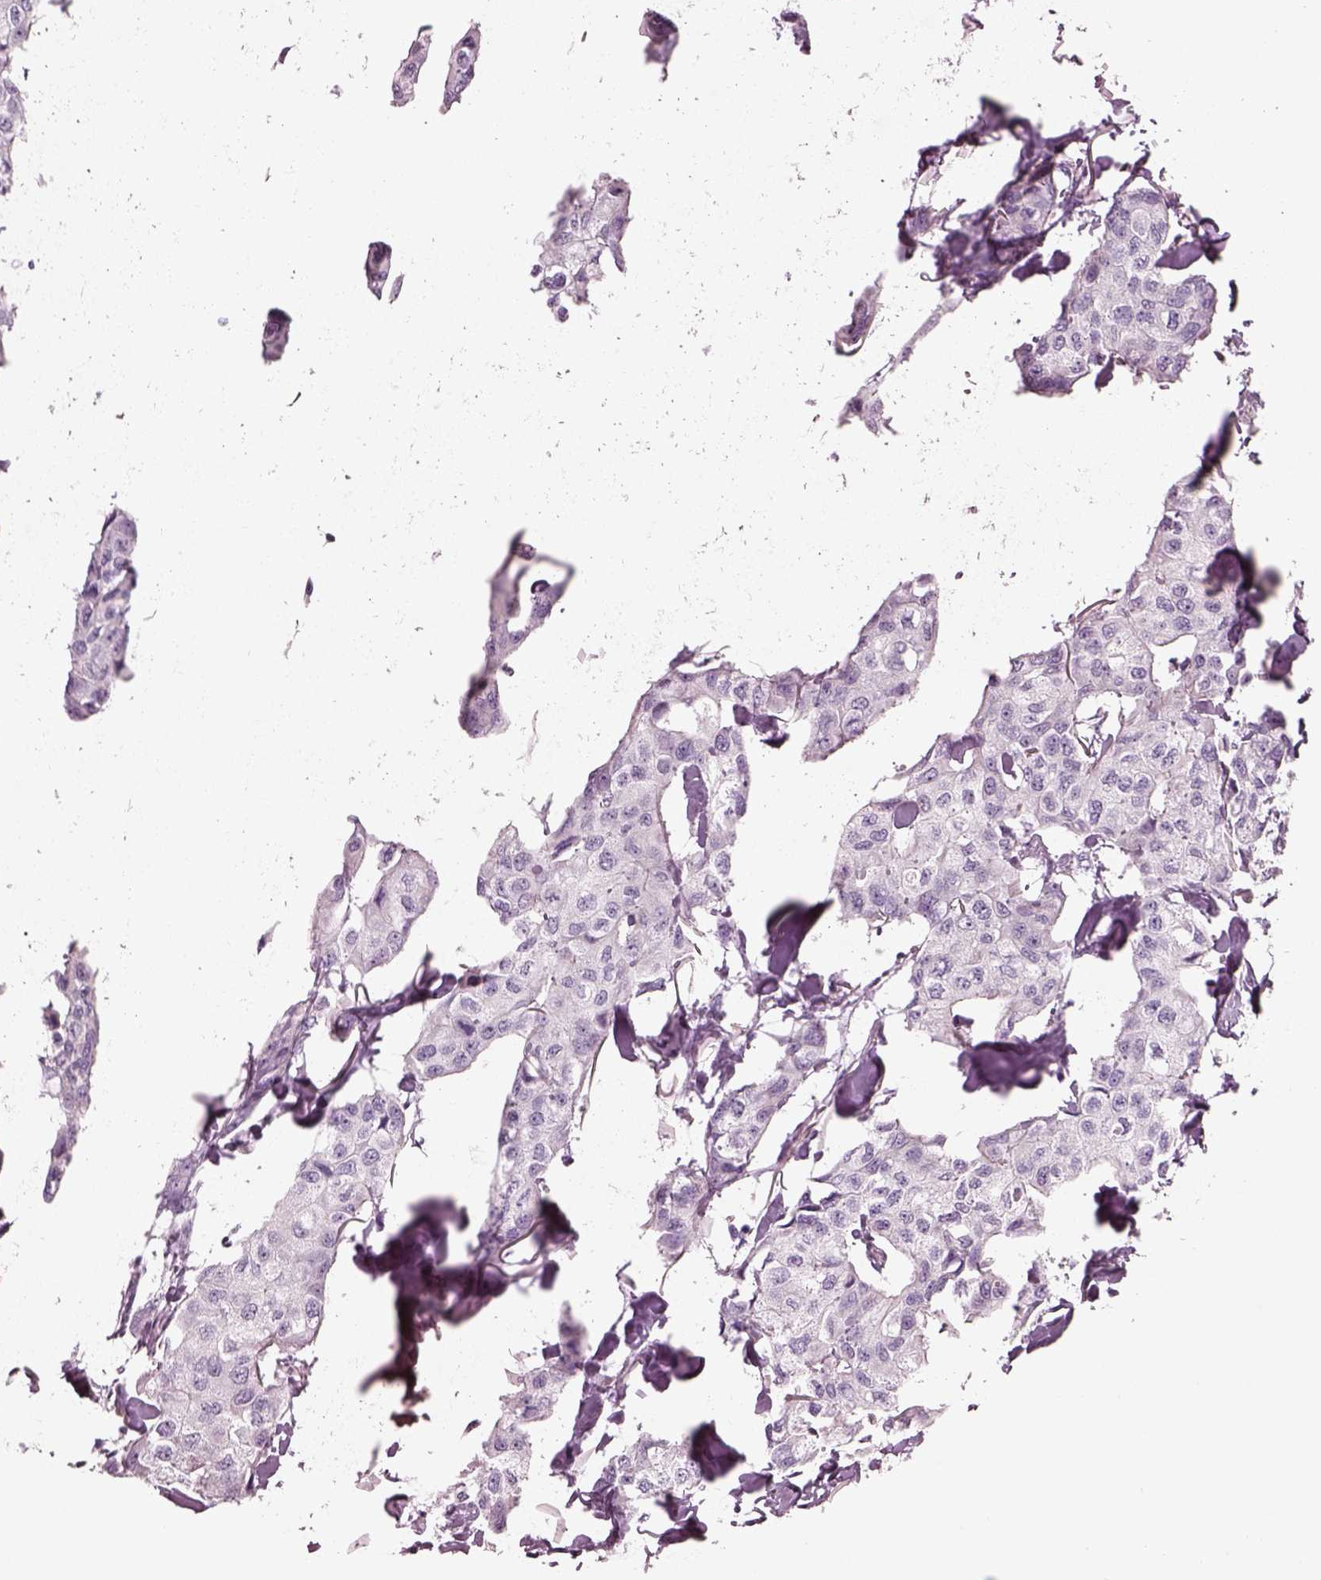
{"staining": {"intensity": "negative", "quantity": "none", "location": "none"}, "tissue": "breast cancer", "cell_type": "Tumor cells", "image_type": "cancer", "snomed": [{"axis": "morphology", "description": "Duct carcinoma"}, {"axis": "topography", "description": "Breast"}], "caption": "Immunohistochemistry of human infiltrating ductal carcinoma (breast) shows no staining in tumor cells.", "gene": "CACNG4", "patient": {"sex": "female", "age": 80}}